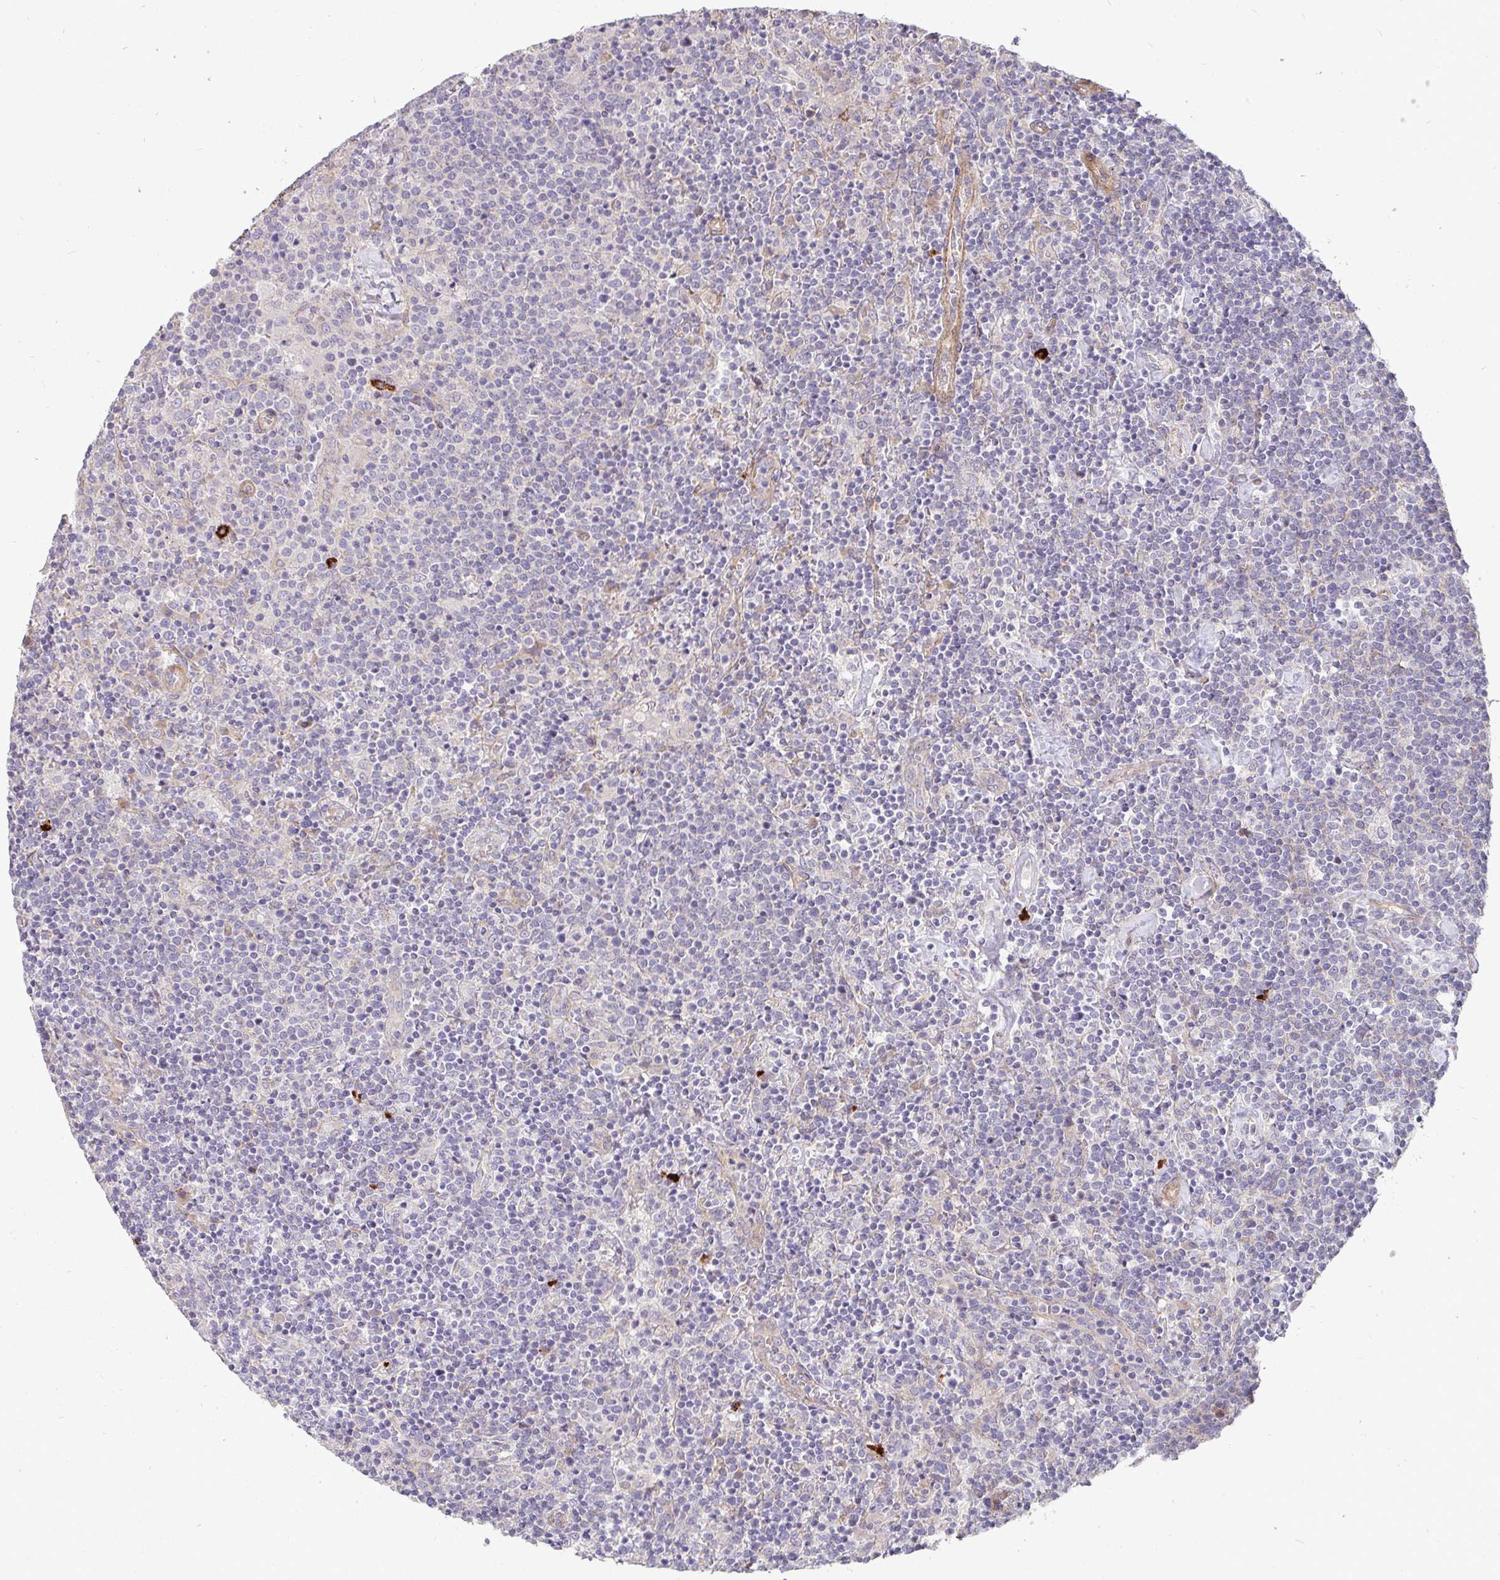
{"staining": {"intensity": "negative", "quantity": "none", "location": "none"}, "tissue": "lymphoma", "cell_type": "Tumor cells", "image_type": "cancer", "snomed": [{"axis": "morphology", "description": "Malignant lymphoma, non-Hodgkin's type, High grade"}, {"axis": "topography", "description": "Lymph node"}], "caption": "Lymphoma was stained to show a protein in brown. There is no significant expression in tumor cells.", "gene": "SH2D1B", "patient": {"sex": "male", "age": 61}}